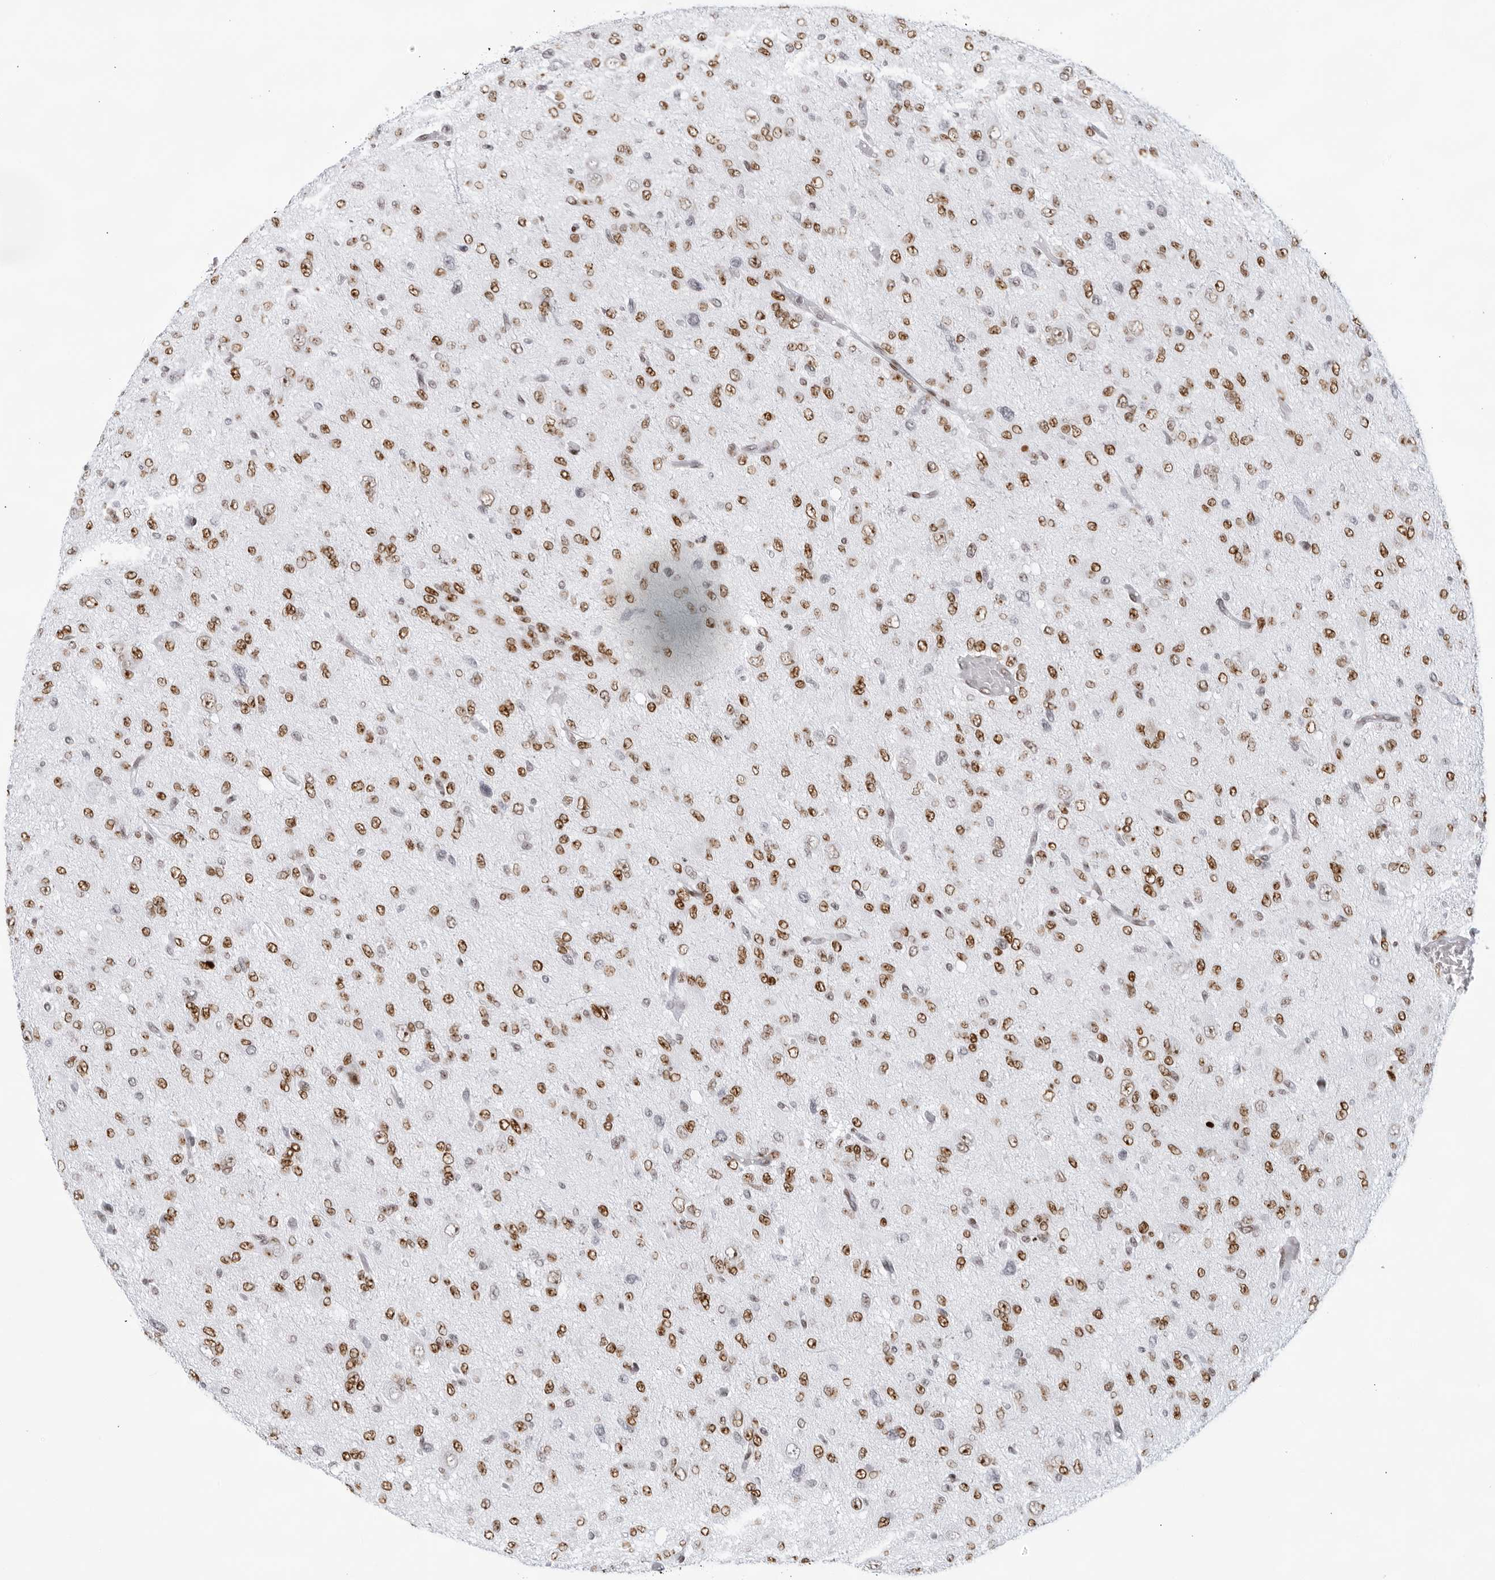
{"staining": {"intensity": "strong", "quantity": ">75%", "location": "nuclear"}, "tissue": "glioma", "cell_type": "Tumor cells", "image_type": "cancer", "snomed": [{"axis": "morphology", "description": "Glioma, malignant, High grade"}, {"axis": "topography", "description": "Brain"}], "caption": "A high-resolution image shows immunohistochemistry (IHC) staining of glioma, which reveals strong nuclear staining in about >75% of tumor cells.", "gene": "HP1BP3", "patient": {"sex": "female", "age": 59}}